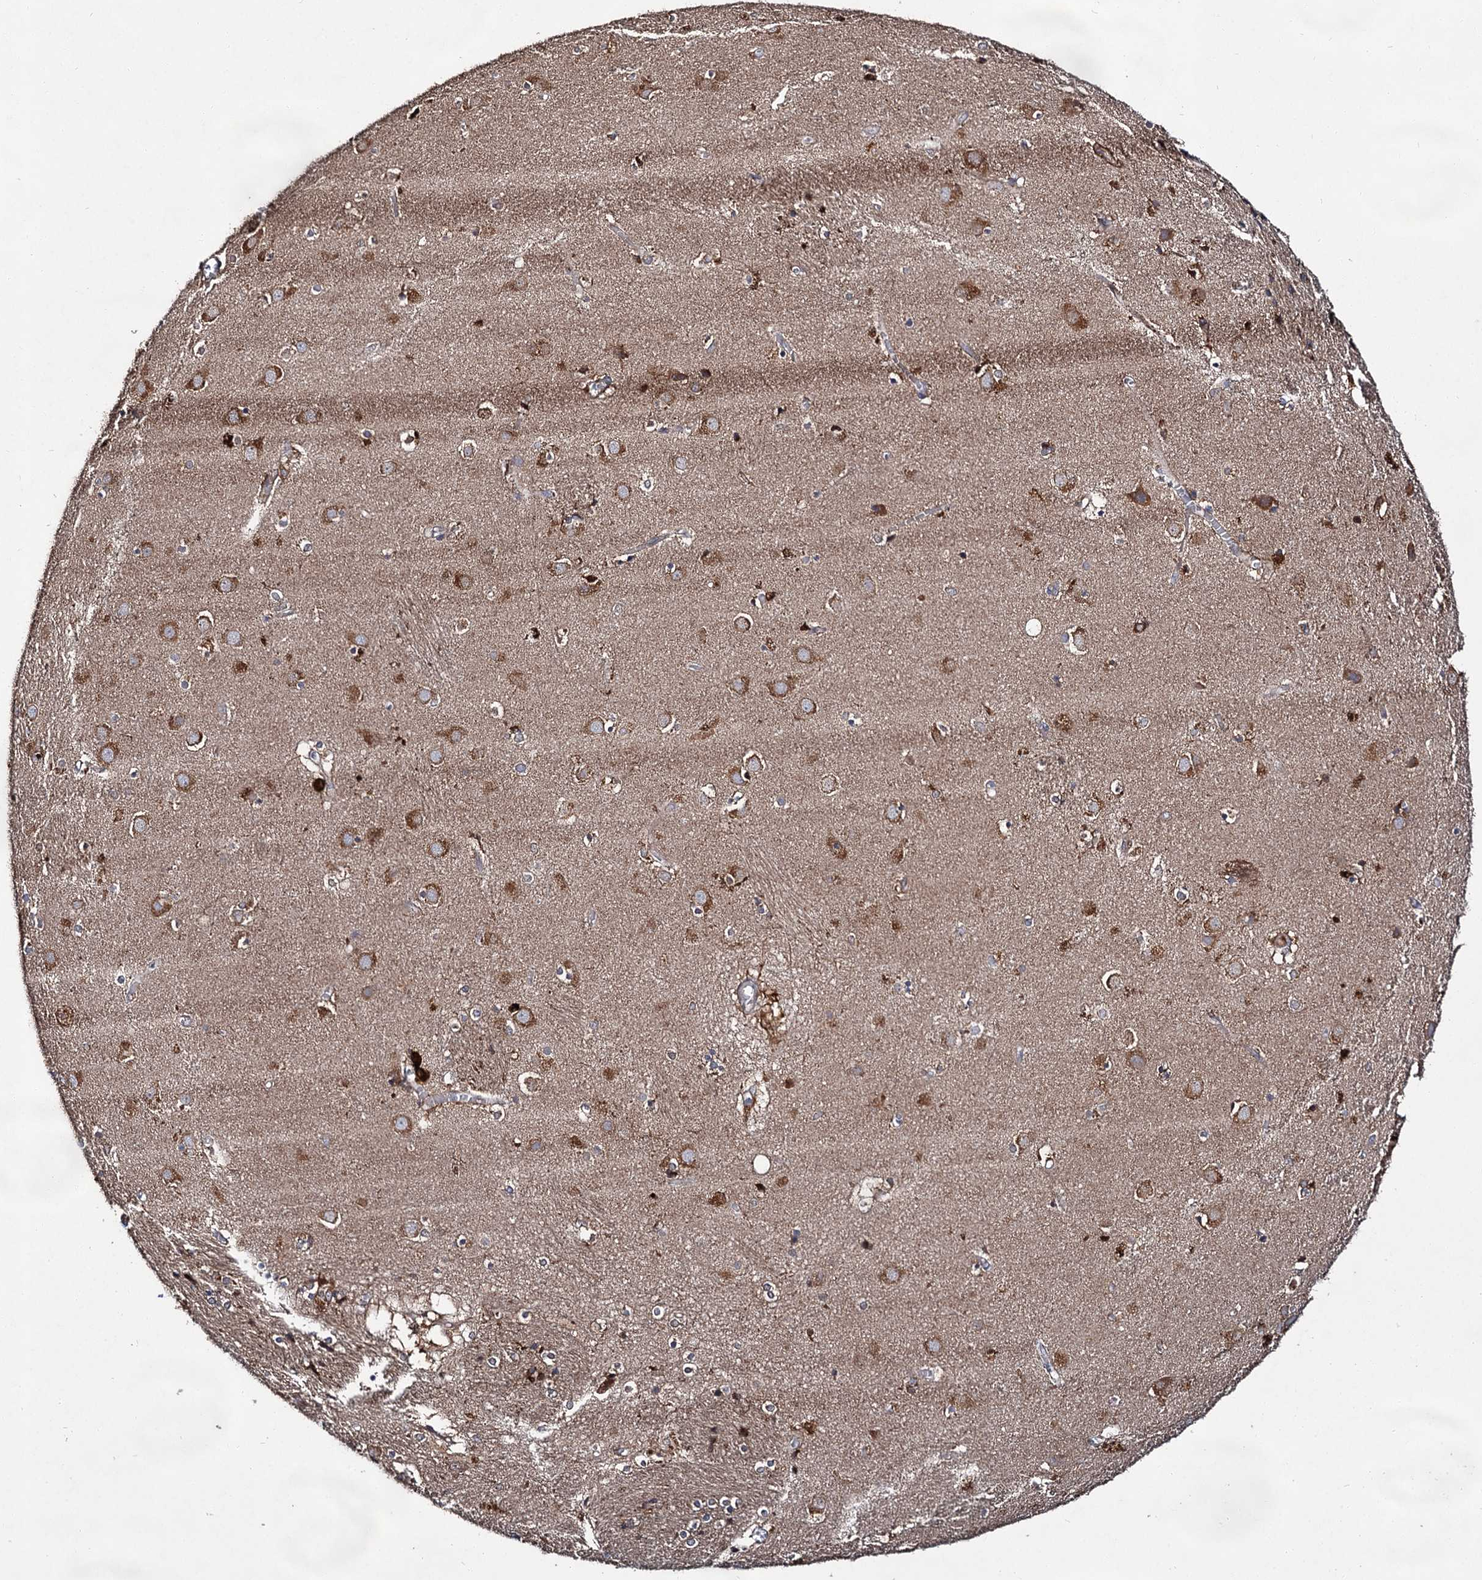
{"staining": {"intensity": "moderate", "quantity": "25%-75%", "location": "cytoplasmic/membranous"}, "tissue": "caudate", "cell_type": "Glial cells", "image_type": "normal", "snomed": [{"axis": "morphology", "description": "Normal tissue, NOS"}, {"axis": "topography", "description": "Lateral ventricle wall"}], "caption": "Caudate stained with IHC exhibits moderate cytoplasmic/membranous positivity in approximately 25%-75% of glial cells. (DAB = brown stain, brightfield microscopy at high magnification).", "gene": "NAA25", "patient": {"sex": "male", "age": 70}}